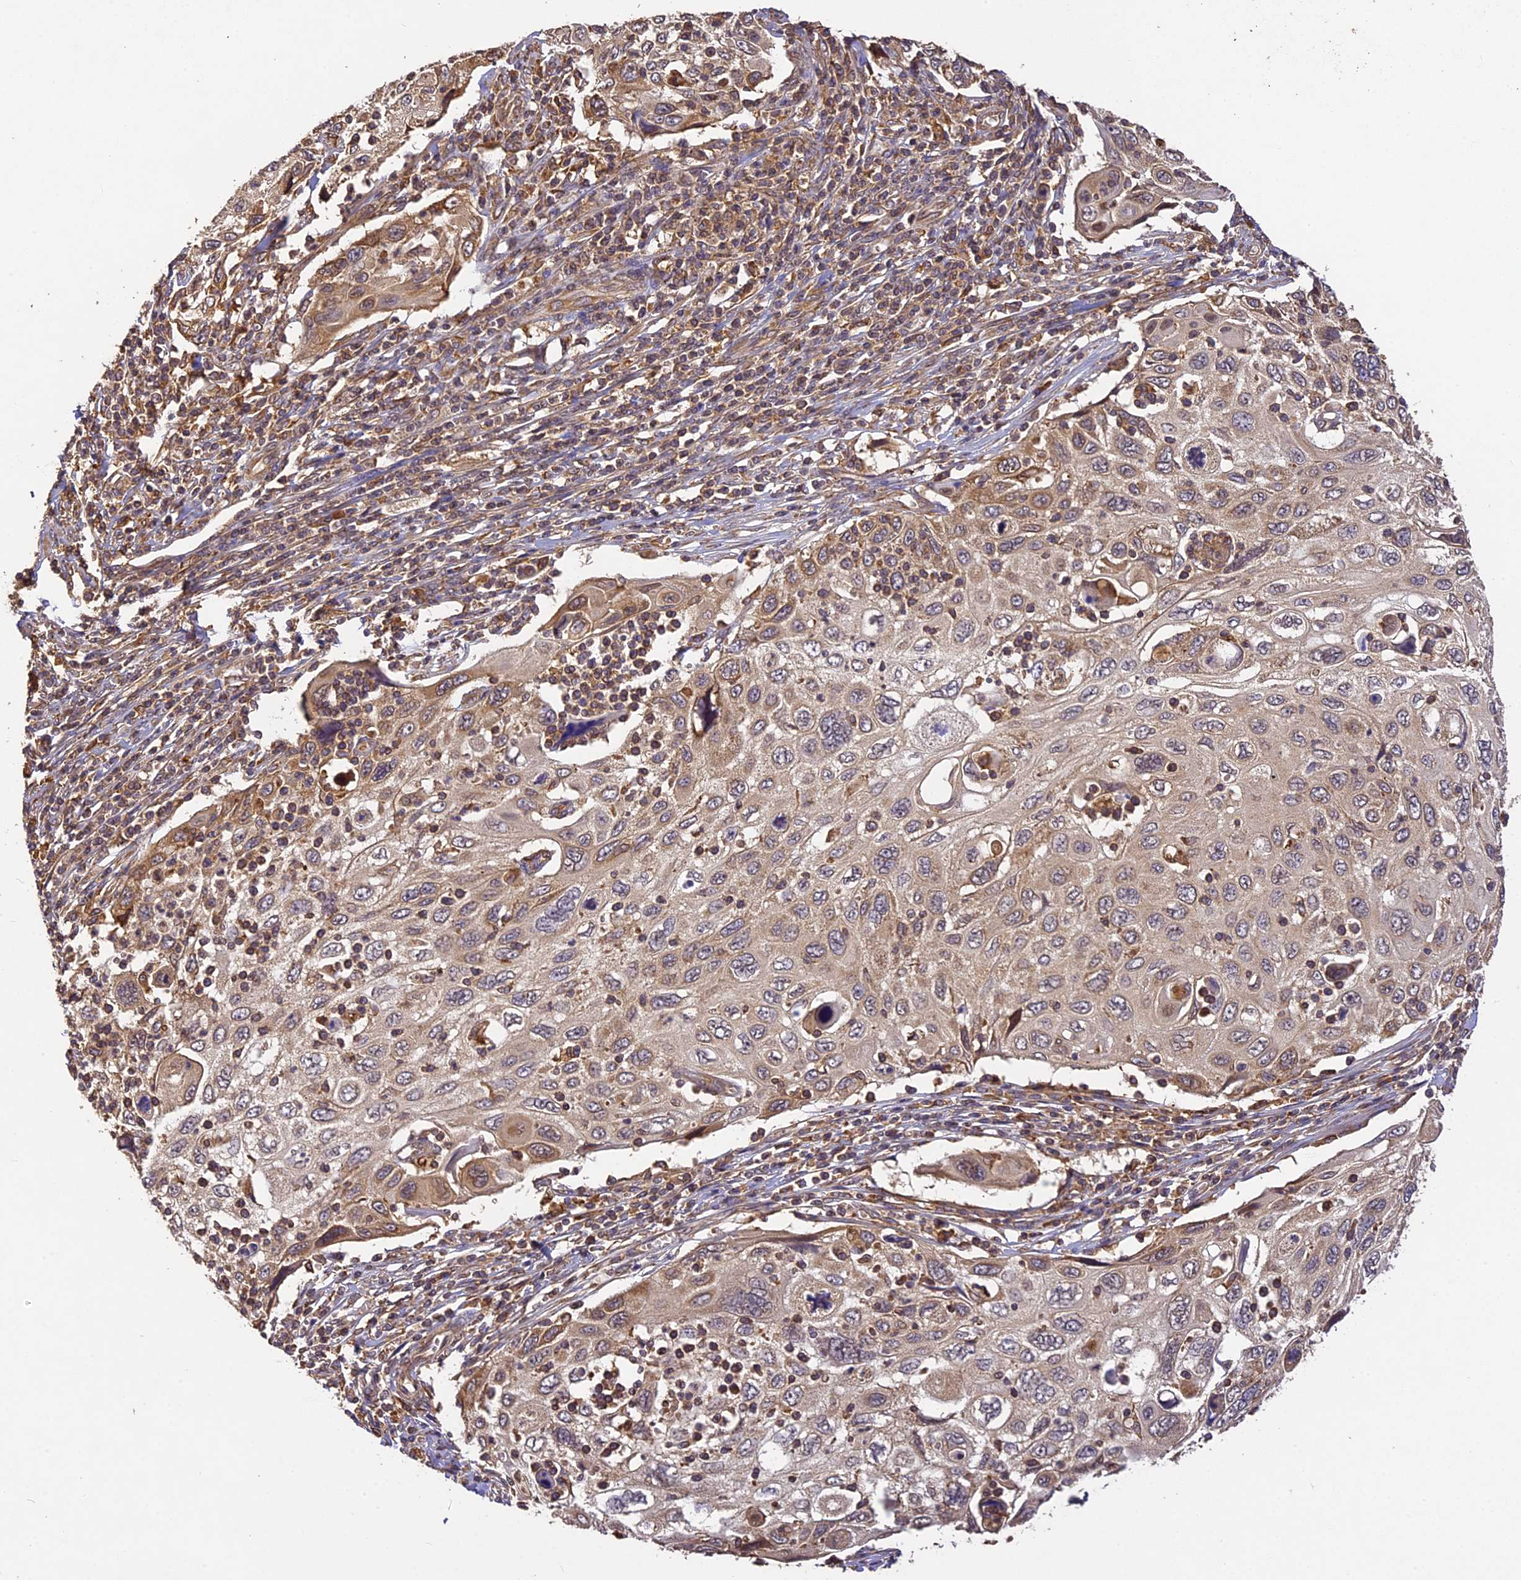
{"staining": {"intensity": "moderate", "quantity": "25%-75%", "location": "cytoplasmic/membranous"}, "tissue": "cervical cancer", "cell_type": "Tumor cells", "image_type": "cancer", "snomed": [{"axis": "morphology", "description": "Squamous cell carcinoma, NOS"}, {"axis": "topography", "description": "Cervix"}], "caption": "Squamous cell carcinoma (cervical) stained for a protein (brown) demonstrates moderate cytoplasmic/membranous positive expression in about 25%-75% of tumor cells.", "gene": "BRAP", "patient": {"sex": "female", "age": 70}}